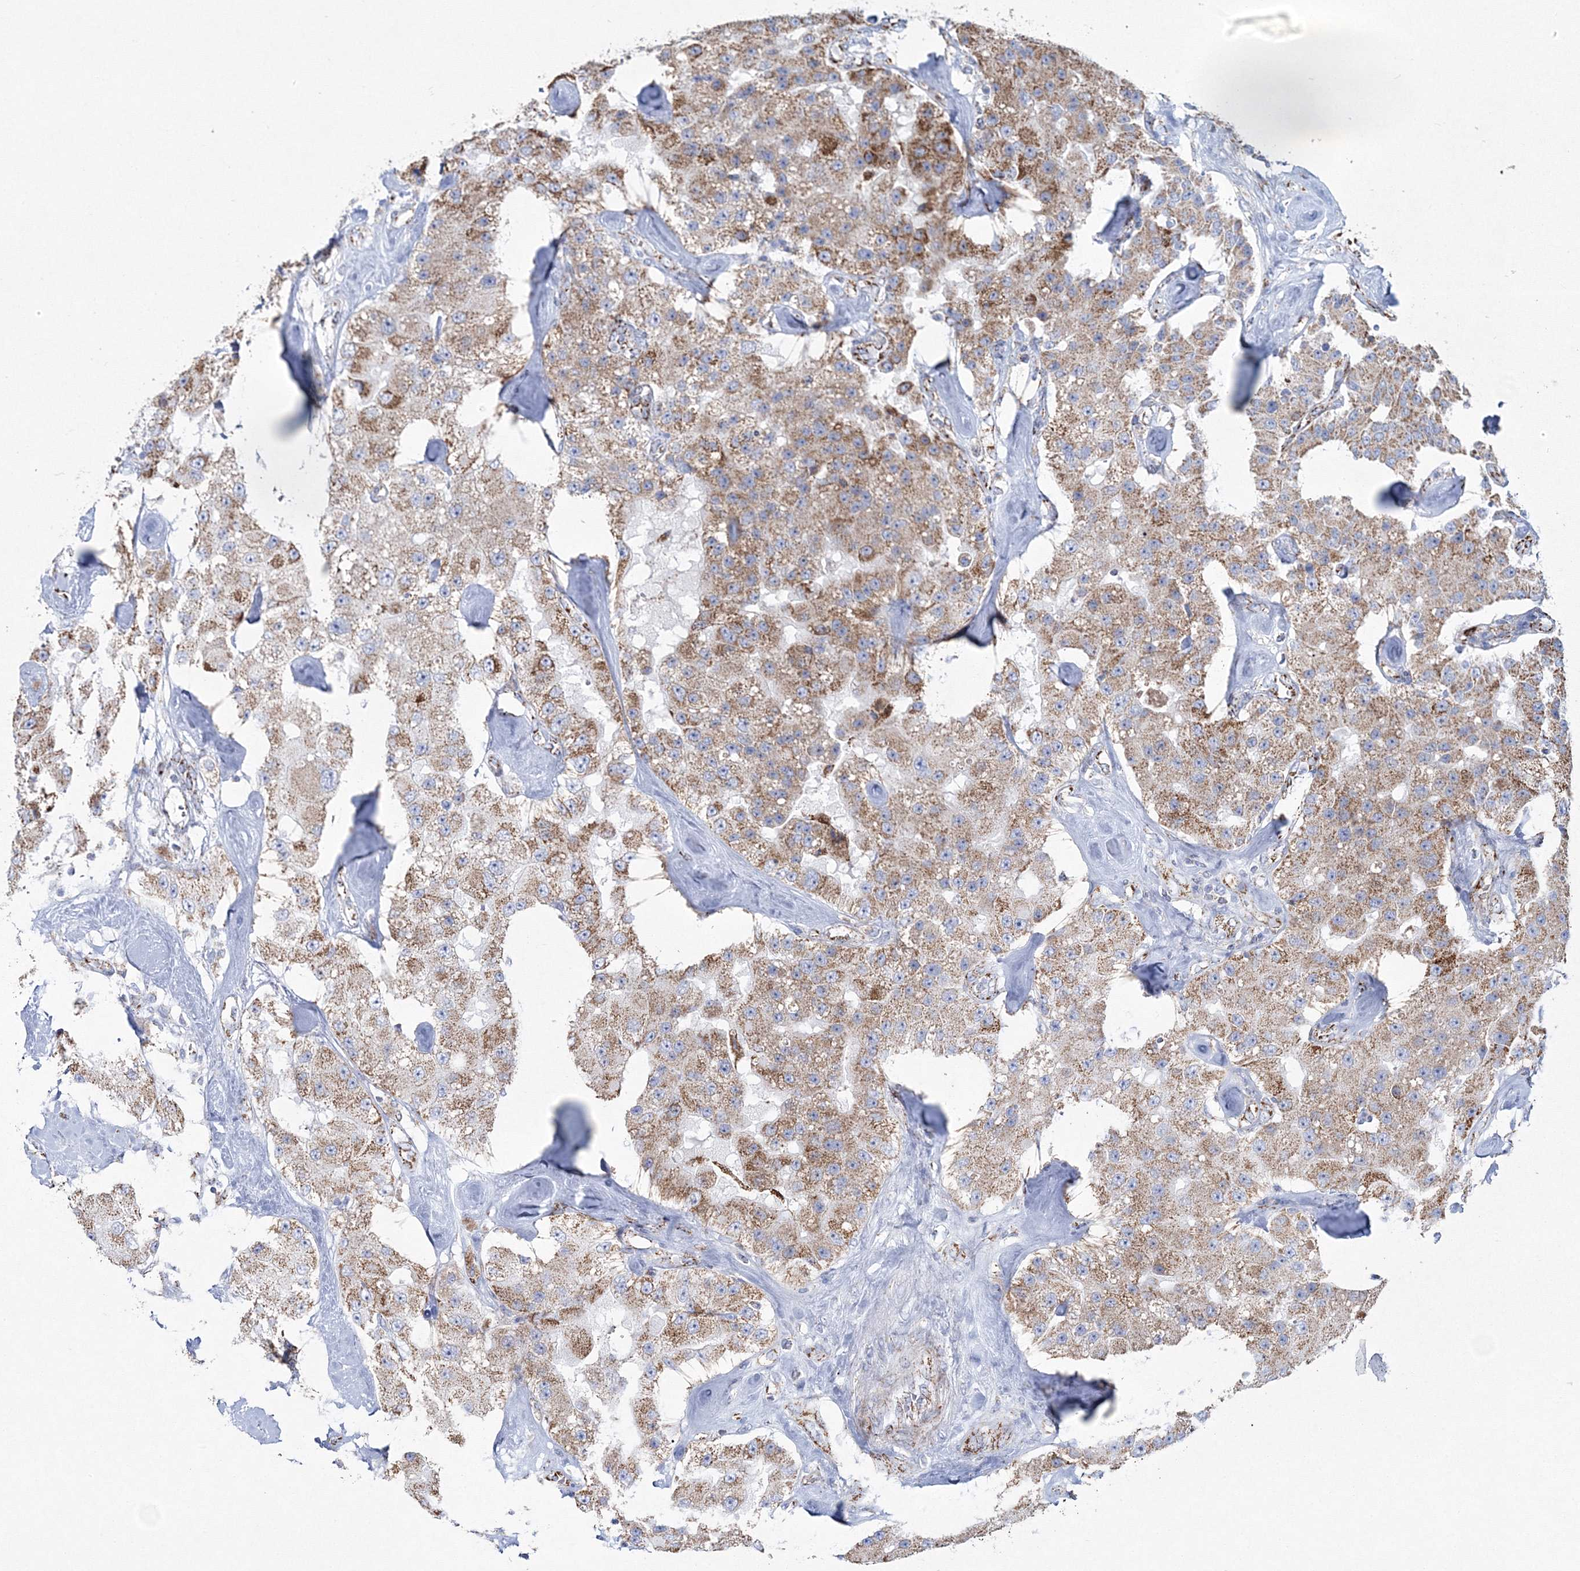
{"staining": {"intensity": "moderate", "quantity": ">75%", "location": "cytoplasmic/membranous"}, "tissue": "carcinoid", "cell_type": "Tumor cells", "image_type": "cancer", "snomed": [{"axis": "morphology", "description": "Carcinoid, malignant, NOS"}, {"axis": "topography", "description": "Pancreas"}], "caption": "Carcinoid (malignant) stained with DAB (3,3'-diaminobenzidine) IHC demonstrates medium levels of moderate cytoplasmic/membranous staining in about >75% of tumor cells. (DAB (3,3'-diaminobenzidine) IHC with brightfield microscopy, high magnification).", "gene": "HIBCH", "patient": {"sex": "male", "age": 41}}